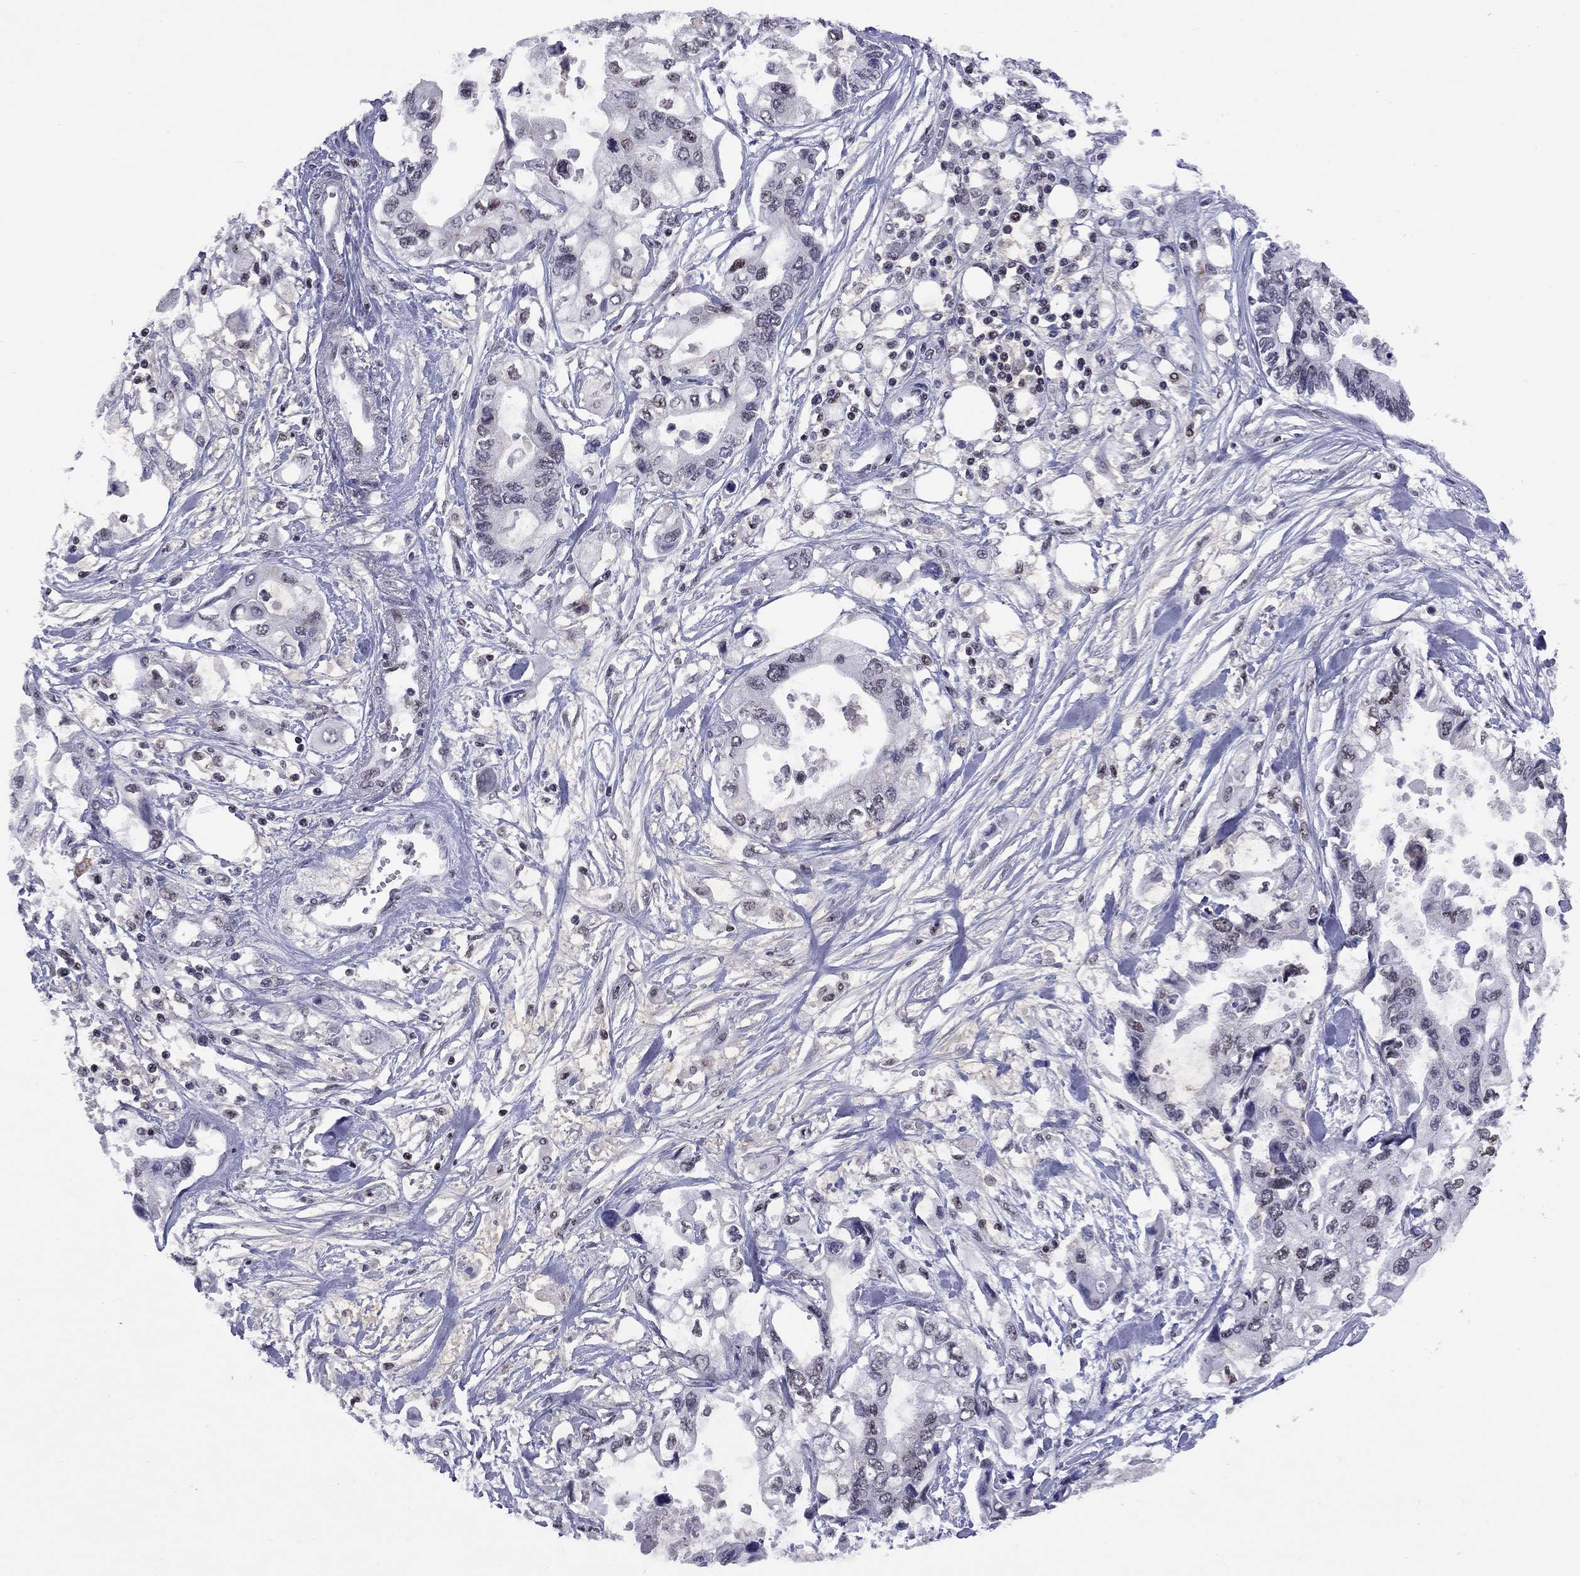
{"staining": {"intensity": "negative", "quantity": "none", "location": "none"}, "tissue": "pancreatic cancer", "cell_type": "Tumor cells", "image_type": "cancer", "snomed": [{"axis": "morphology", "description": "Adenocarcinoma, NOS"}, {"axis": "topography", "description": "Pancreas"}], "caption": "DAB immunohistochemical staining of human pancreatic adenocarcinoma exhibits no significant positivity in tumor cells.", "gene": "TAF9", "patient": {"sex": "female", "age": 63}}